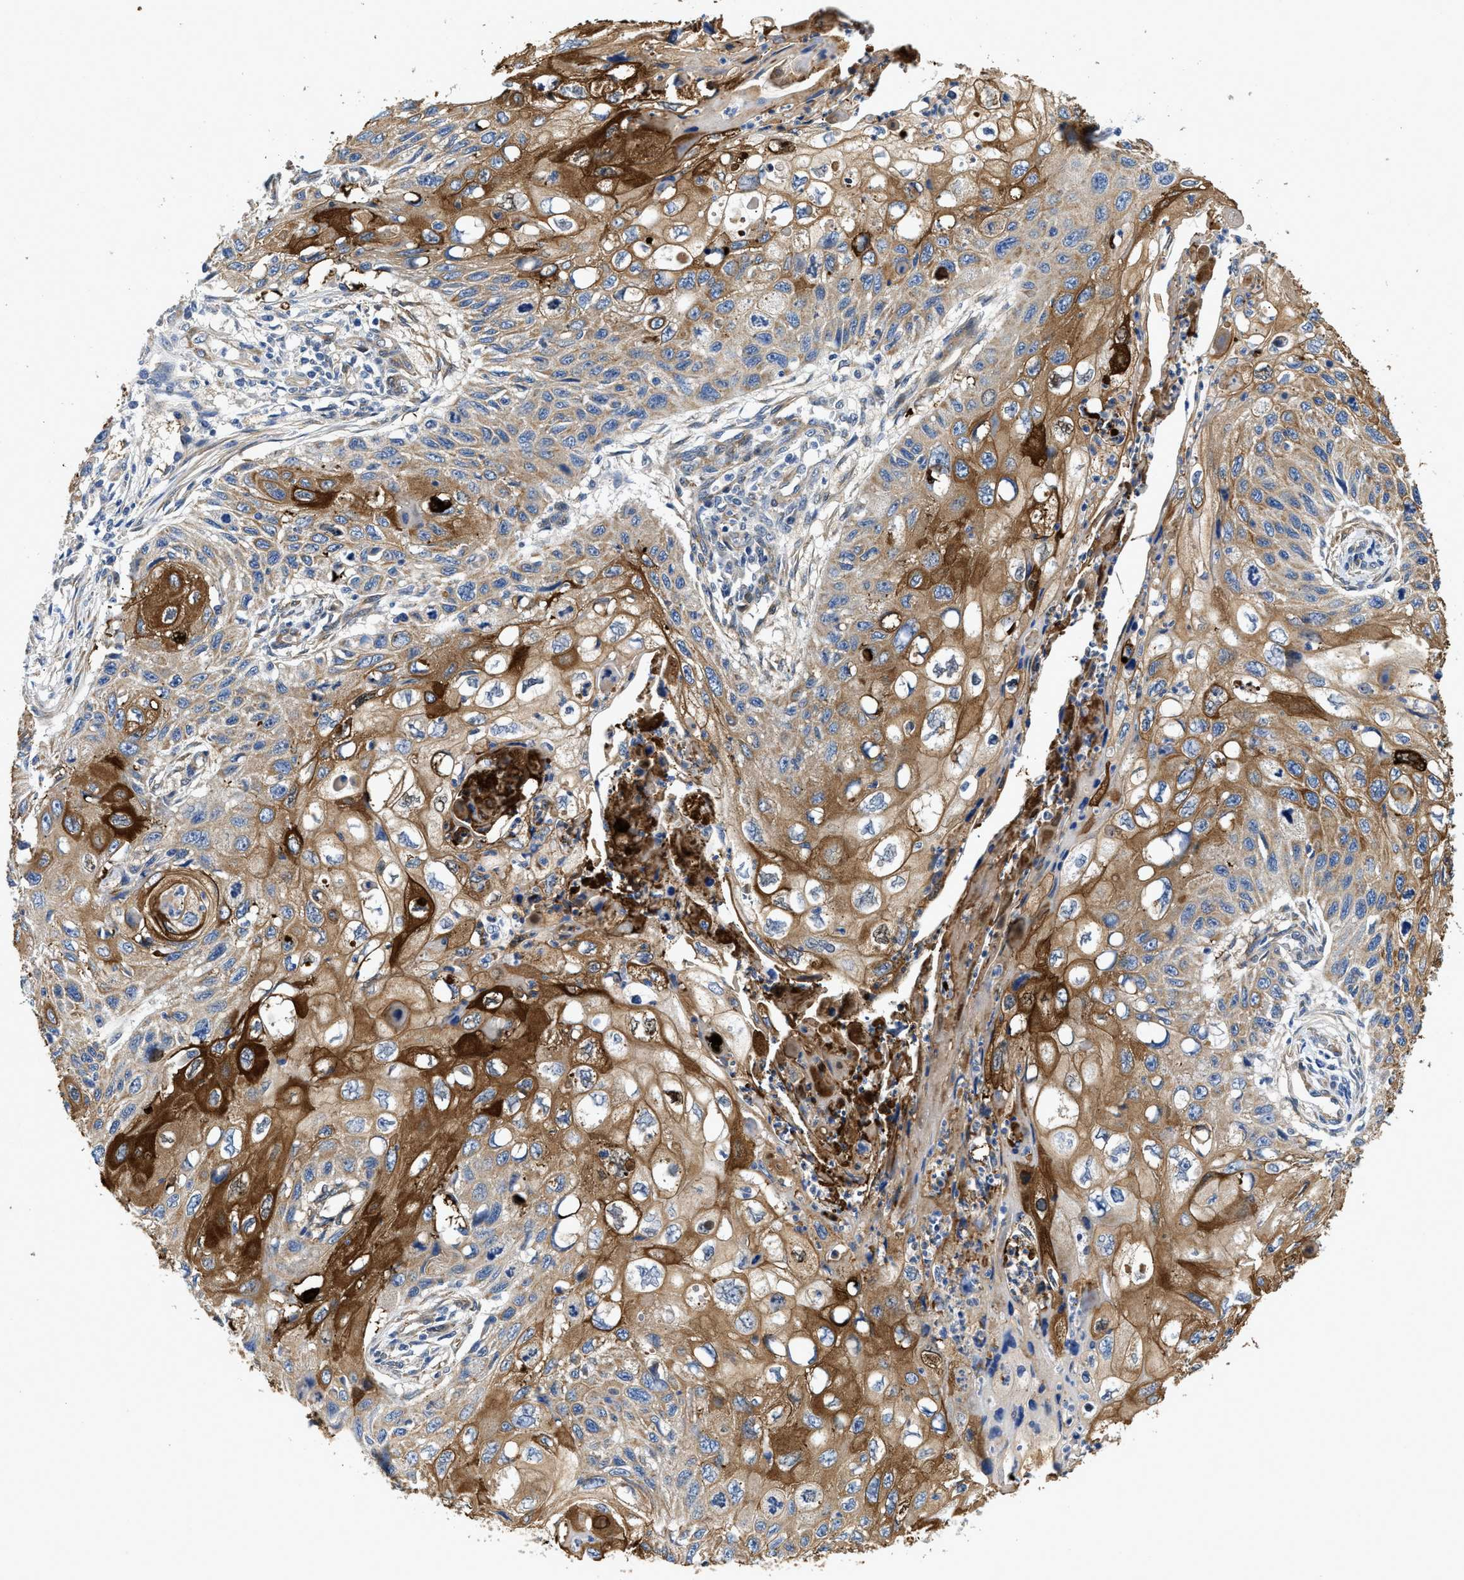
{"staining": {"intensity": "strong", "quantity": "25%-75%", "location": "cytoplasmic/membranous"}, "tissue": "cervical cancer", "cell_type": "Tumor cells", "image_type": "cancer", "snomed": [{"axis": "morphology", "description": "Squamous cell carcinoma, NOS"}, {"axis": "topography", "description": "Cervix"}], "caption": "Immunohistochemical staining of human cervical cancer (squamous cell carcinoma) reveals strong cytoplasmic/membranous protein staining in approximately 25%-75% of tumor cells.", "gene": "RAPH1", "patient": {"sex": "female", "age": 70}}